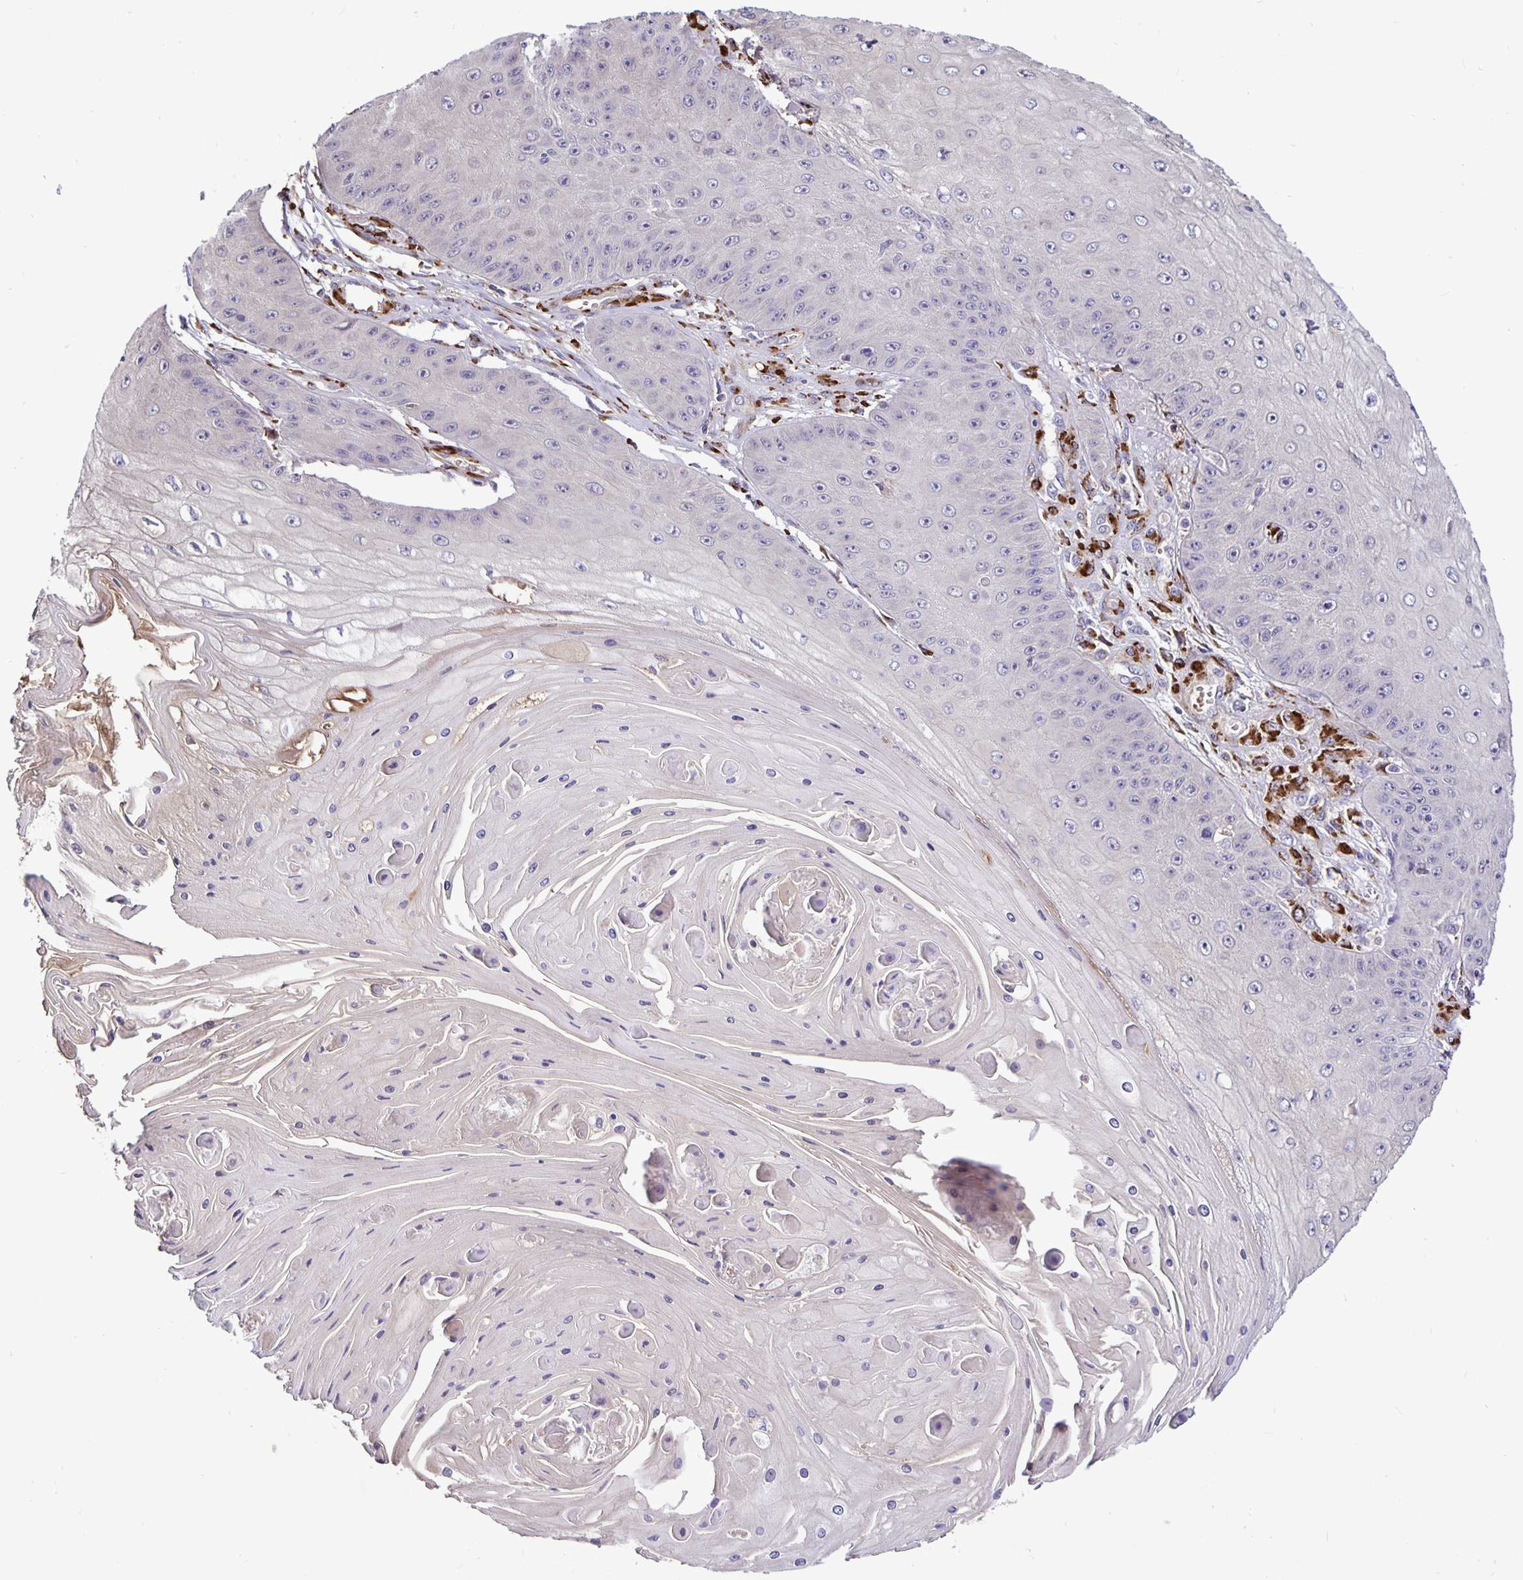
{"staining": {"intensity": "negative", "quantity": "none", "location": "none"}, "tissue": "skin cancer", "cell_type": "Tumor cells", "image_type": "cancer", "snomed": [{"axis": "morphology", "description": "Squamous cell carcinoma, NOS"}, {"axis": "topography", "description": "Skin"}], "caption": "Immunohistochemistry of human squamous cell carcinoma (skin) exhibits no positivity in tumor cells. (Stains: DAB immunohistochemistry (IHC) with hematoxylin counter stain, Microscopy: brightfield microscopy at high magnification).", "gene": "EML6", "patient": {"sex": "male", "age": 70}}